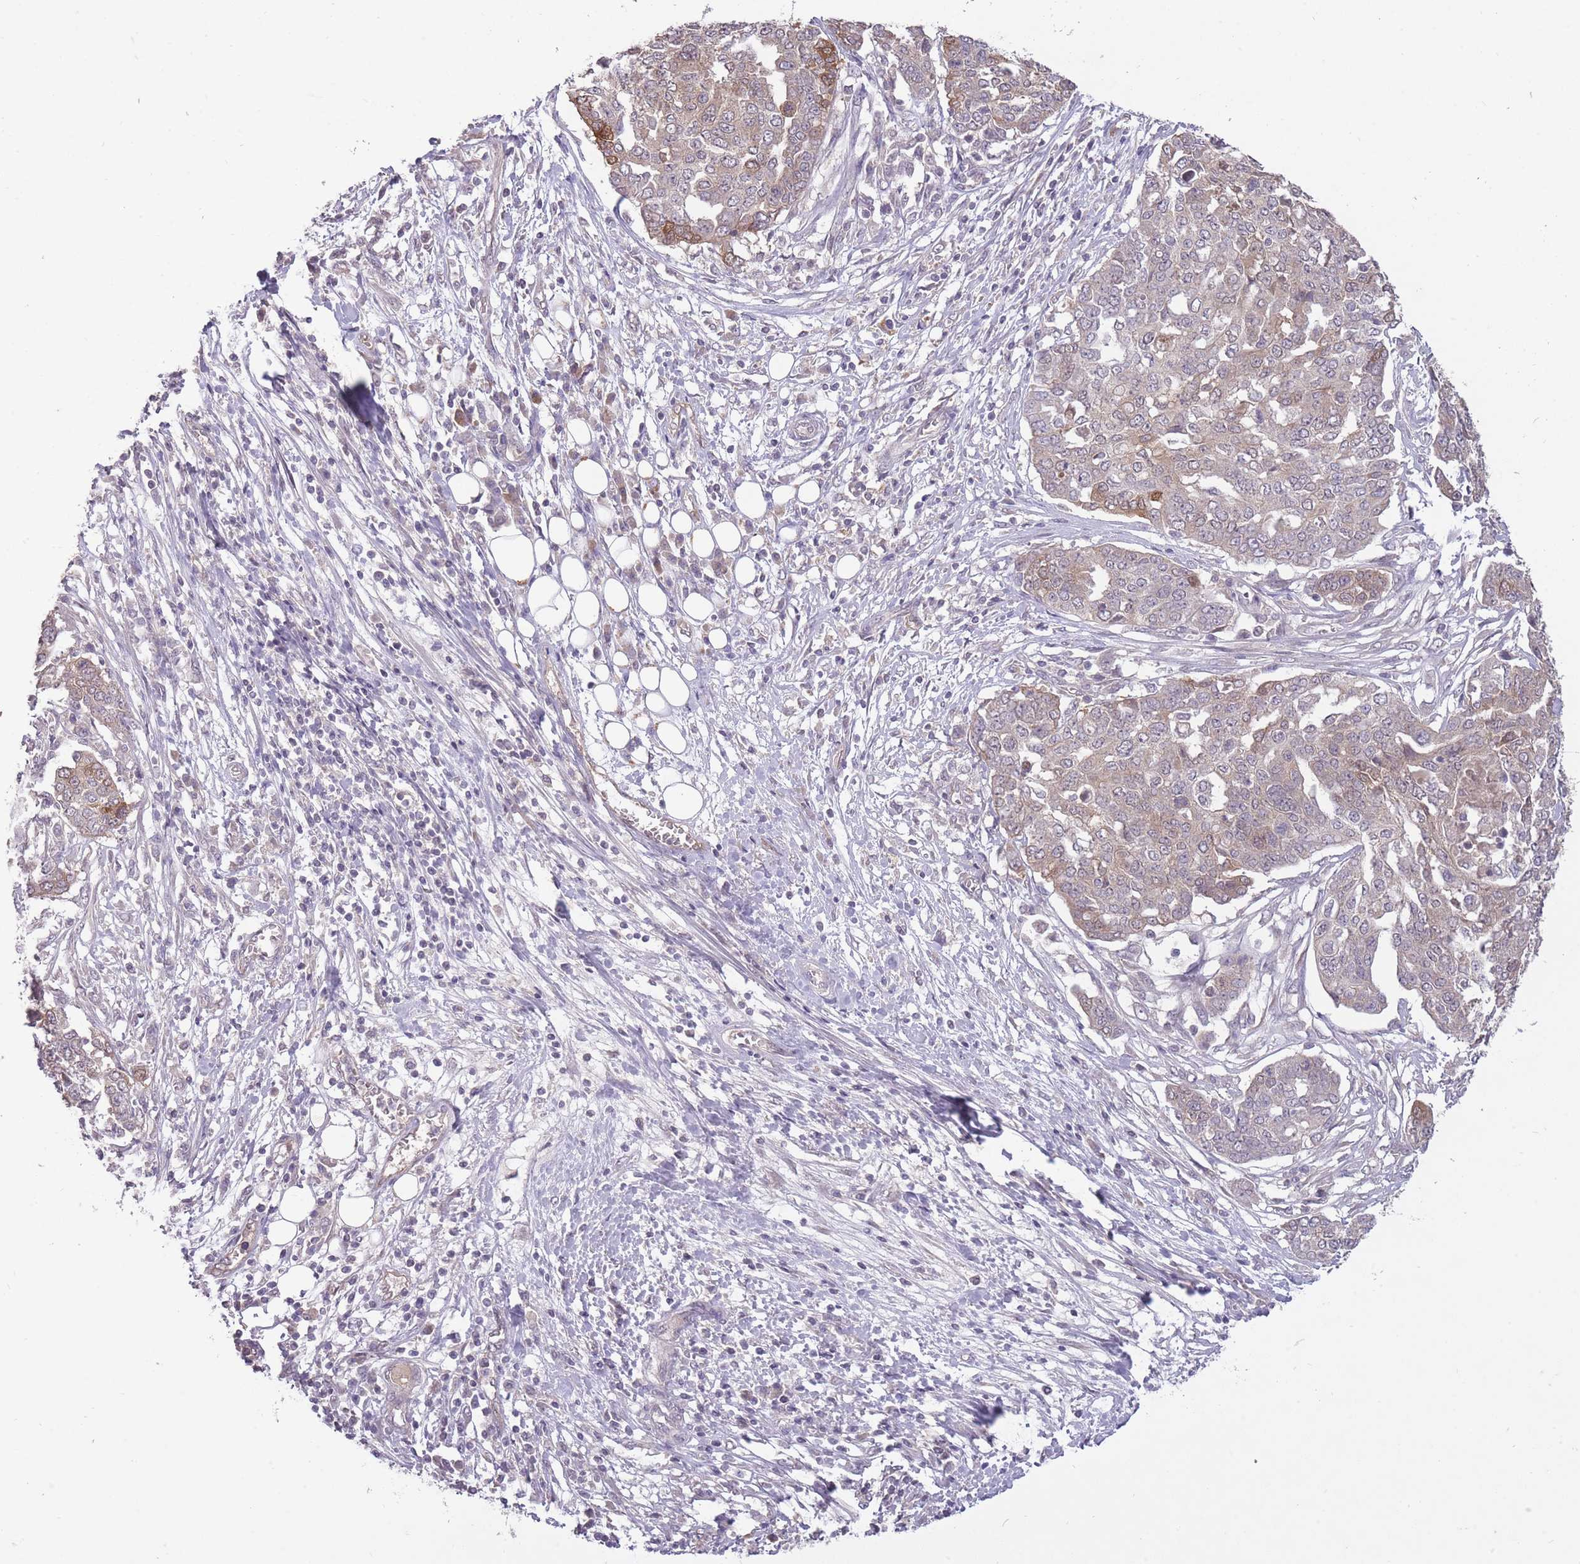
{"staining": {"intensity": "moderate", "quantity": "<25%", "location": "cytoplasmic/membranous"}, "tissue": "ovarian cancer", "cell_type": "Tumor cells", "image_type": "cancer", "snomed": [{"axis": "morphology", "description": "Cystadenocarcinoma, serous, NOS"}, {"axis": "topography", "description": "Soft tissue"}, {"axis": "topography", "description": "Ovary"}], "caption": "Protein staining of ovarian cancer (serous cystadenocarcinoma) tissue shows moderate cytoplasmic/membranous staining in approximately <25% of tumor cells. (Brightfield microscopy of DAB IHC at high magnification).", "gene": "LRATD2", "patient": {"sex": "female", "age": 57}}